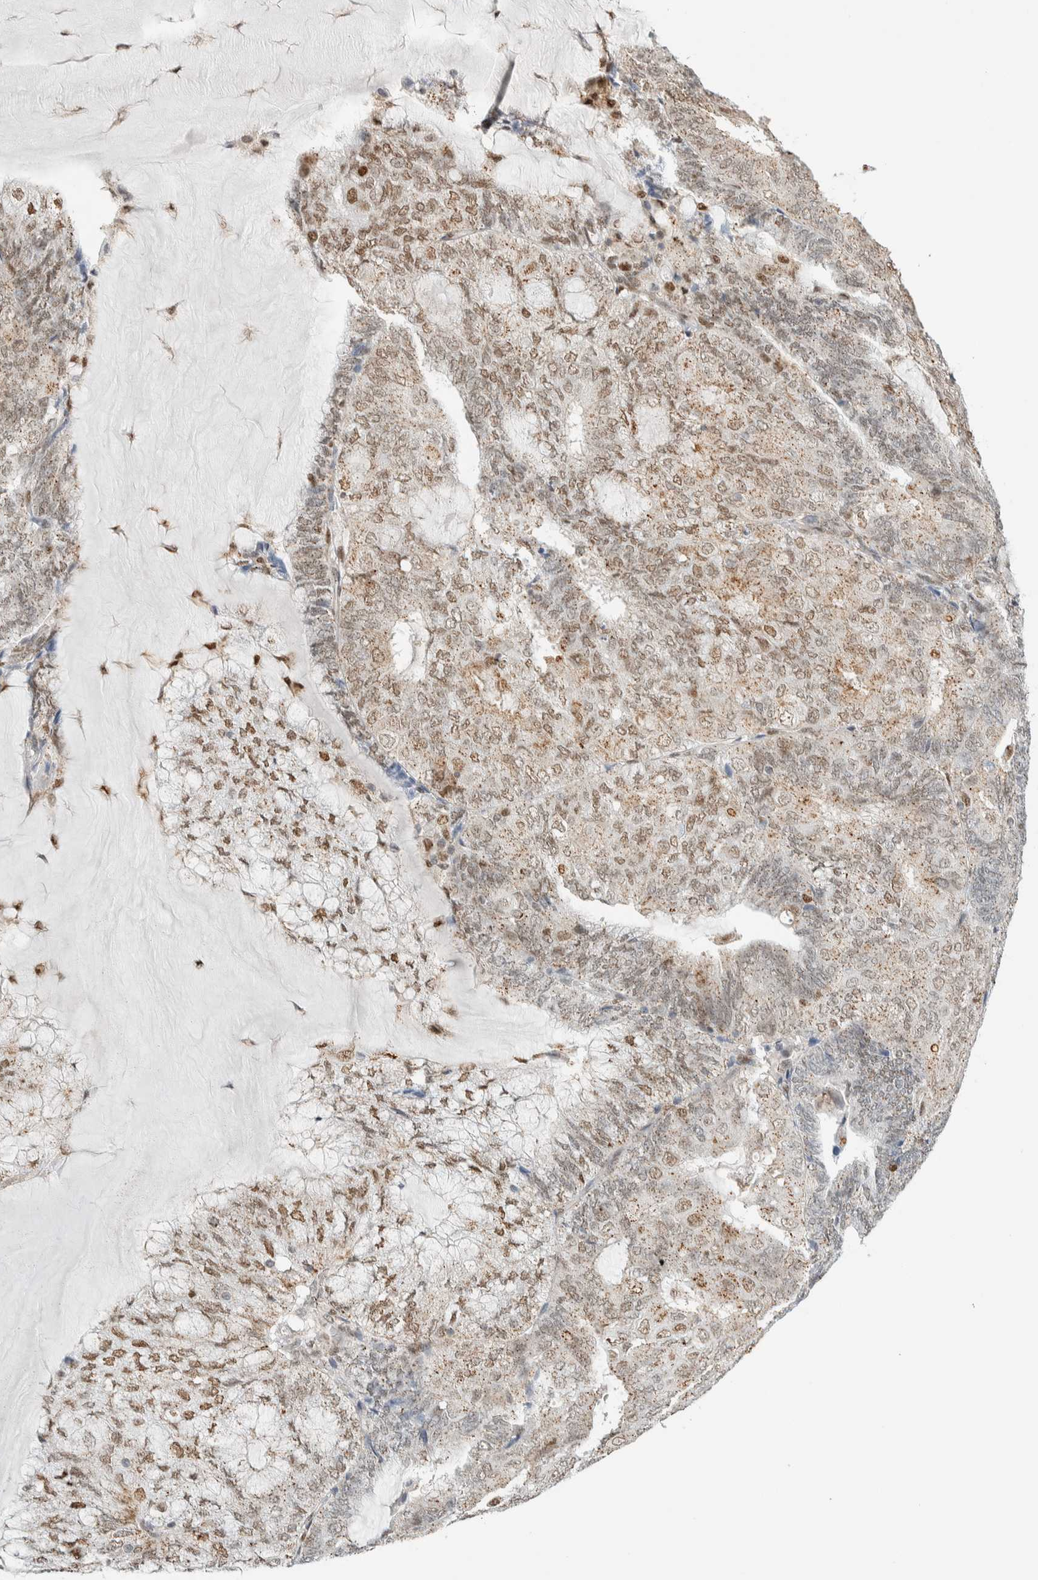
{"staining": {"intensity": "moderate", "quantity": ">75%", "location": "cytoplasmic/membranous,nuclear"}, "tissue": "endometrial cancer", "cell_type": "Tumor cells", "image_type": "cancer", "snomed": [{"axis": "morphology", "description": "Adenocarcinoma, NOS"}, {"axis": "topography", "description": "Endometrium"}], "caption": "An immunohistochemistry image of tumor tissue is shown. Protein staining in brown labels moderate cytoplasmic/membranous and nuclear positivity in endometrial adenocarcinoma within tumor cells.", "gene": "TFE3", "patient": {"sex": "female", "age": 81}}